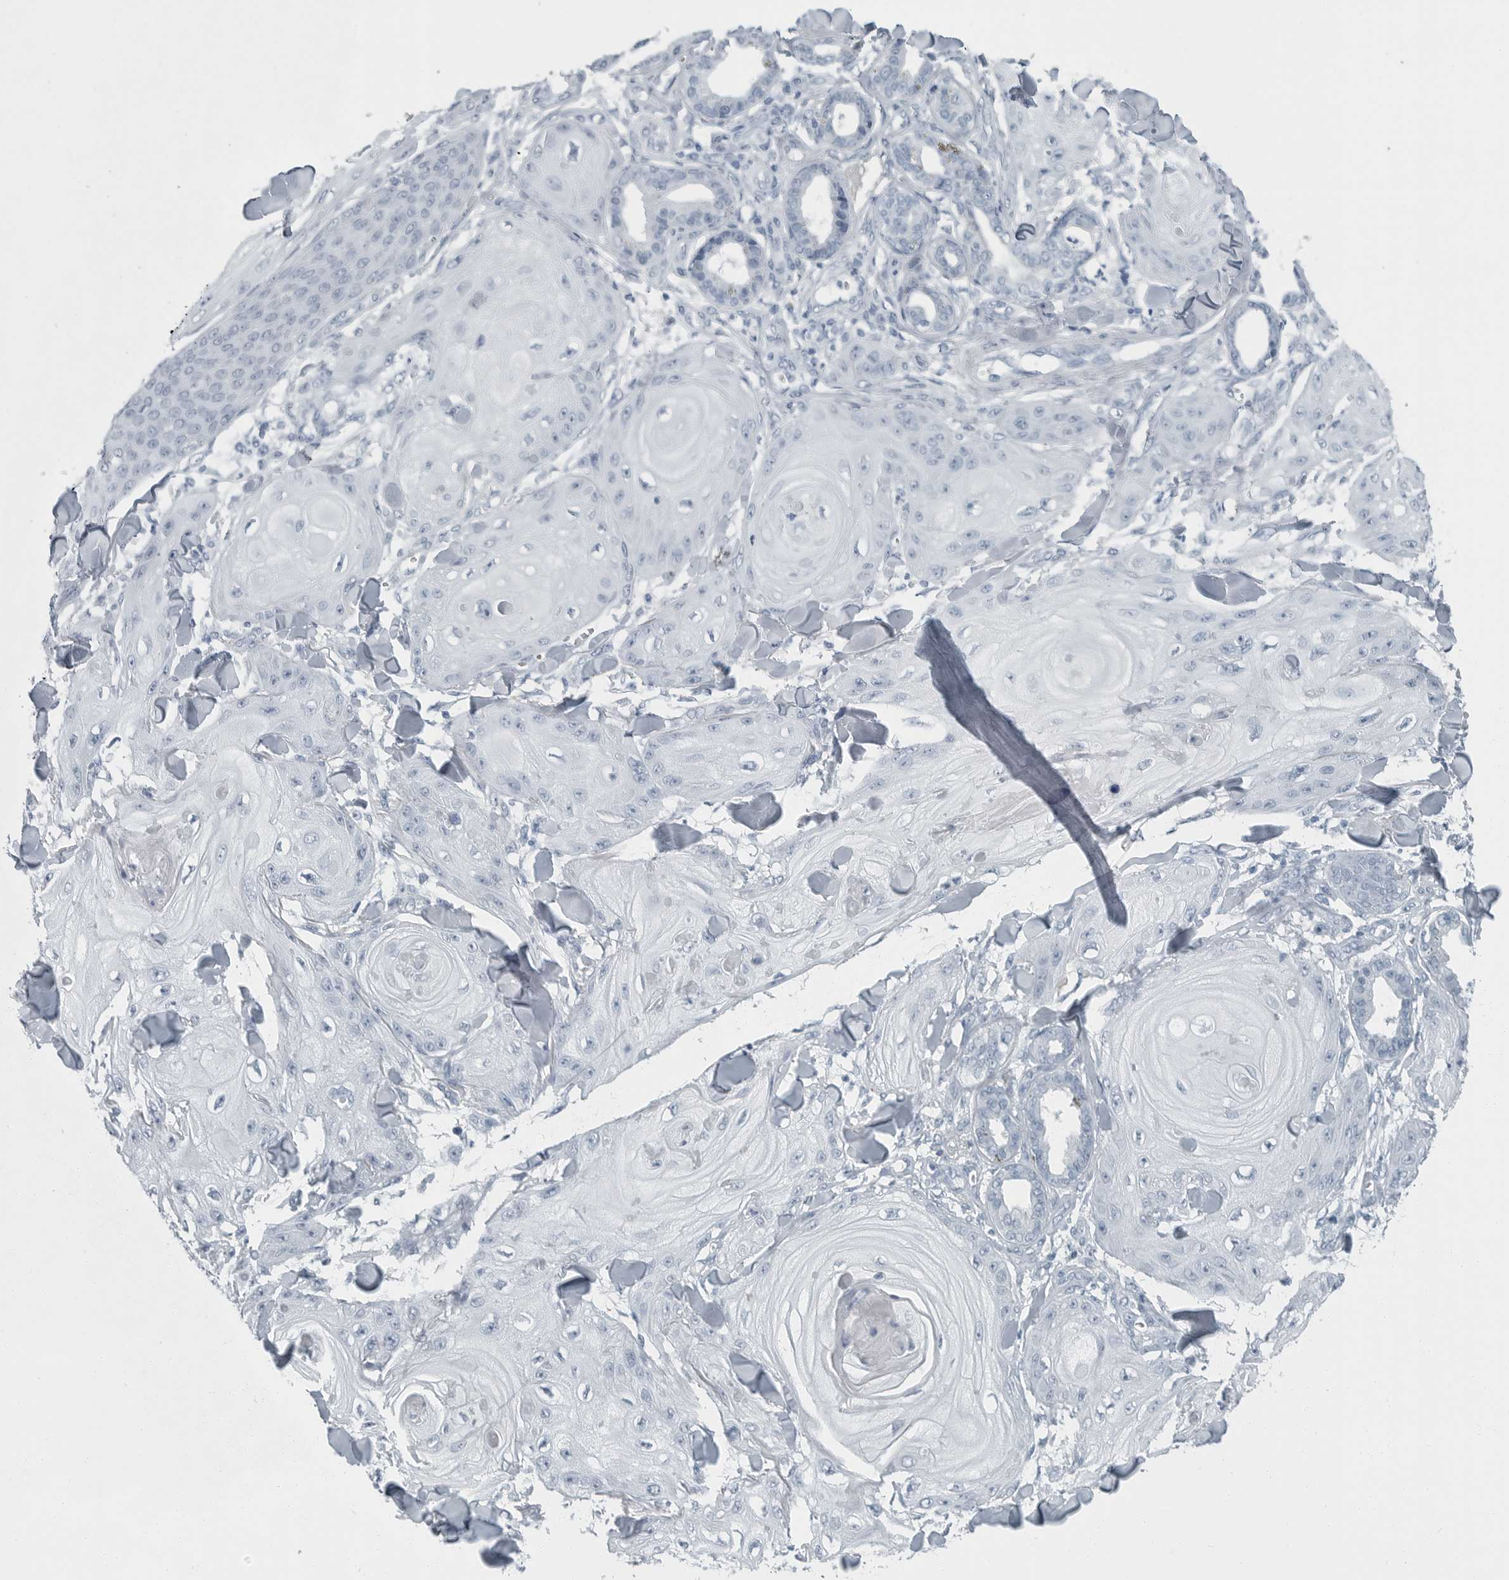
{"staining": {"intensity": "negative", "quantity": "none", "location": "none"}, "tissue": "skin cancer", "cell_type": "Tumor cells", "image_type": "cancer", "snomed": [{"axis": "morphology", "description": "Squamous cell carcinoma, NOS"}, {"axis": "topography", "description": "Skin"}], "caption": "Photomicrograph shows no significant protein positivity in tumor cells of skin squamous cell carcinoma. Nuclei are stained in blue.", "gene": "ZPBP2", "patient": {"sex": "male", "age": 74}}